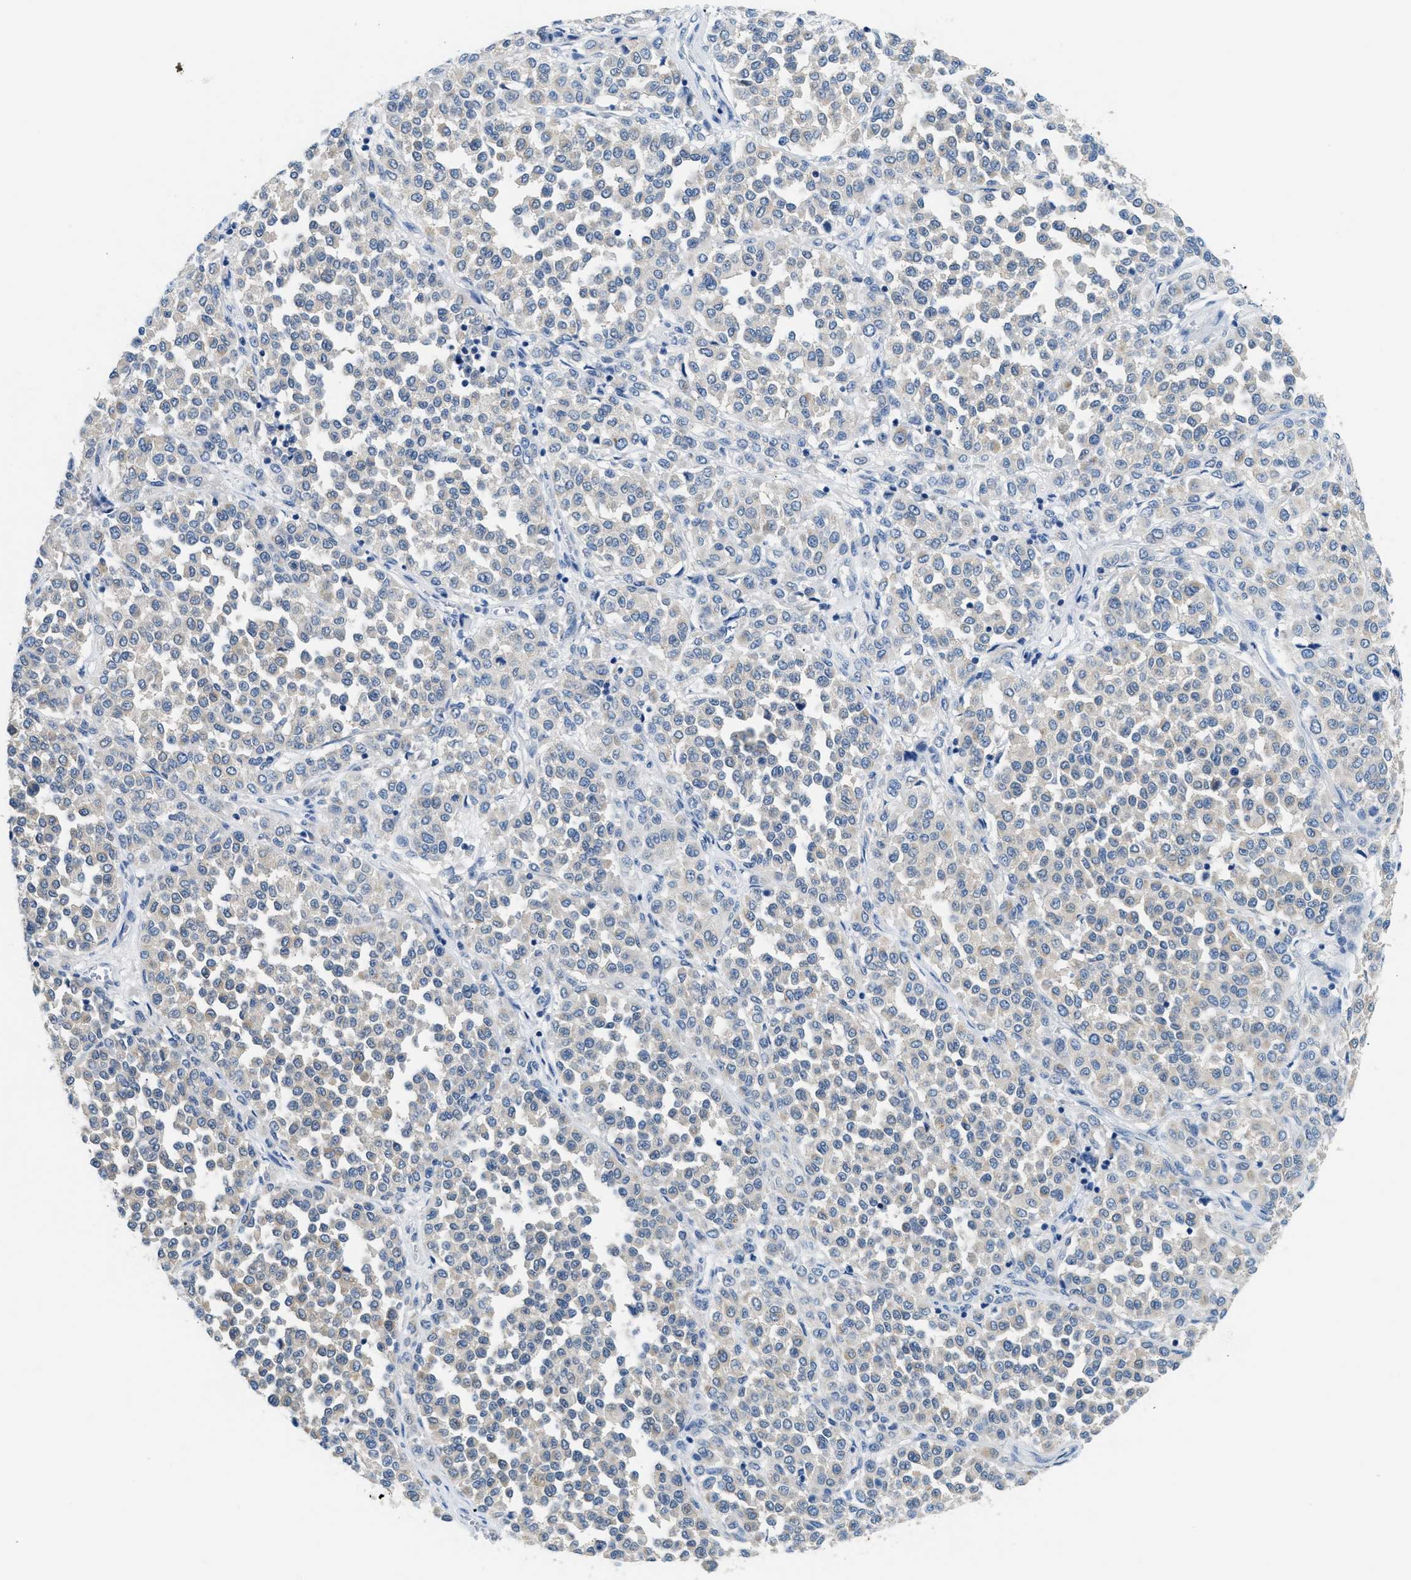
{"staining": {"intensity": "negative", "quantity": "none", "location": "none"}, "tissue": "melanoma", "cell_type": "Tumor cells", "image_type": "cancer", "snomed": [{"axis": "morphology", "description": "Malignant melanoma, Metastatic site"}, {"axis": "topography", "description": "Pancreas"}], "caption": "High power microscopy photomicrograph of an IHC image of melanoma, revealing no significant positivity in tumor cells.", "gene": "CLDN18", "patient": {"sex": "female", "age": 30}}